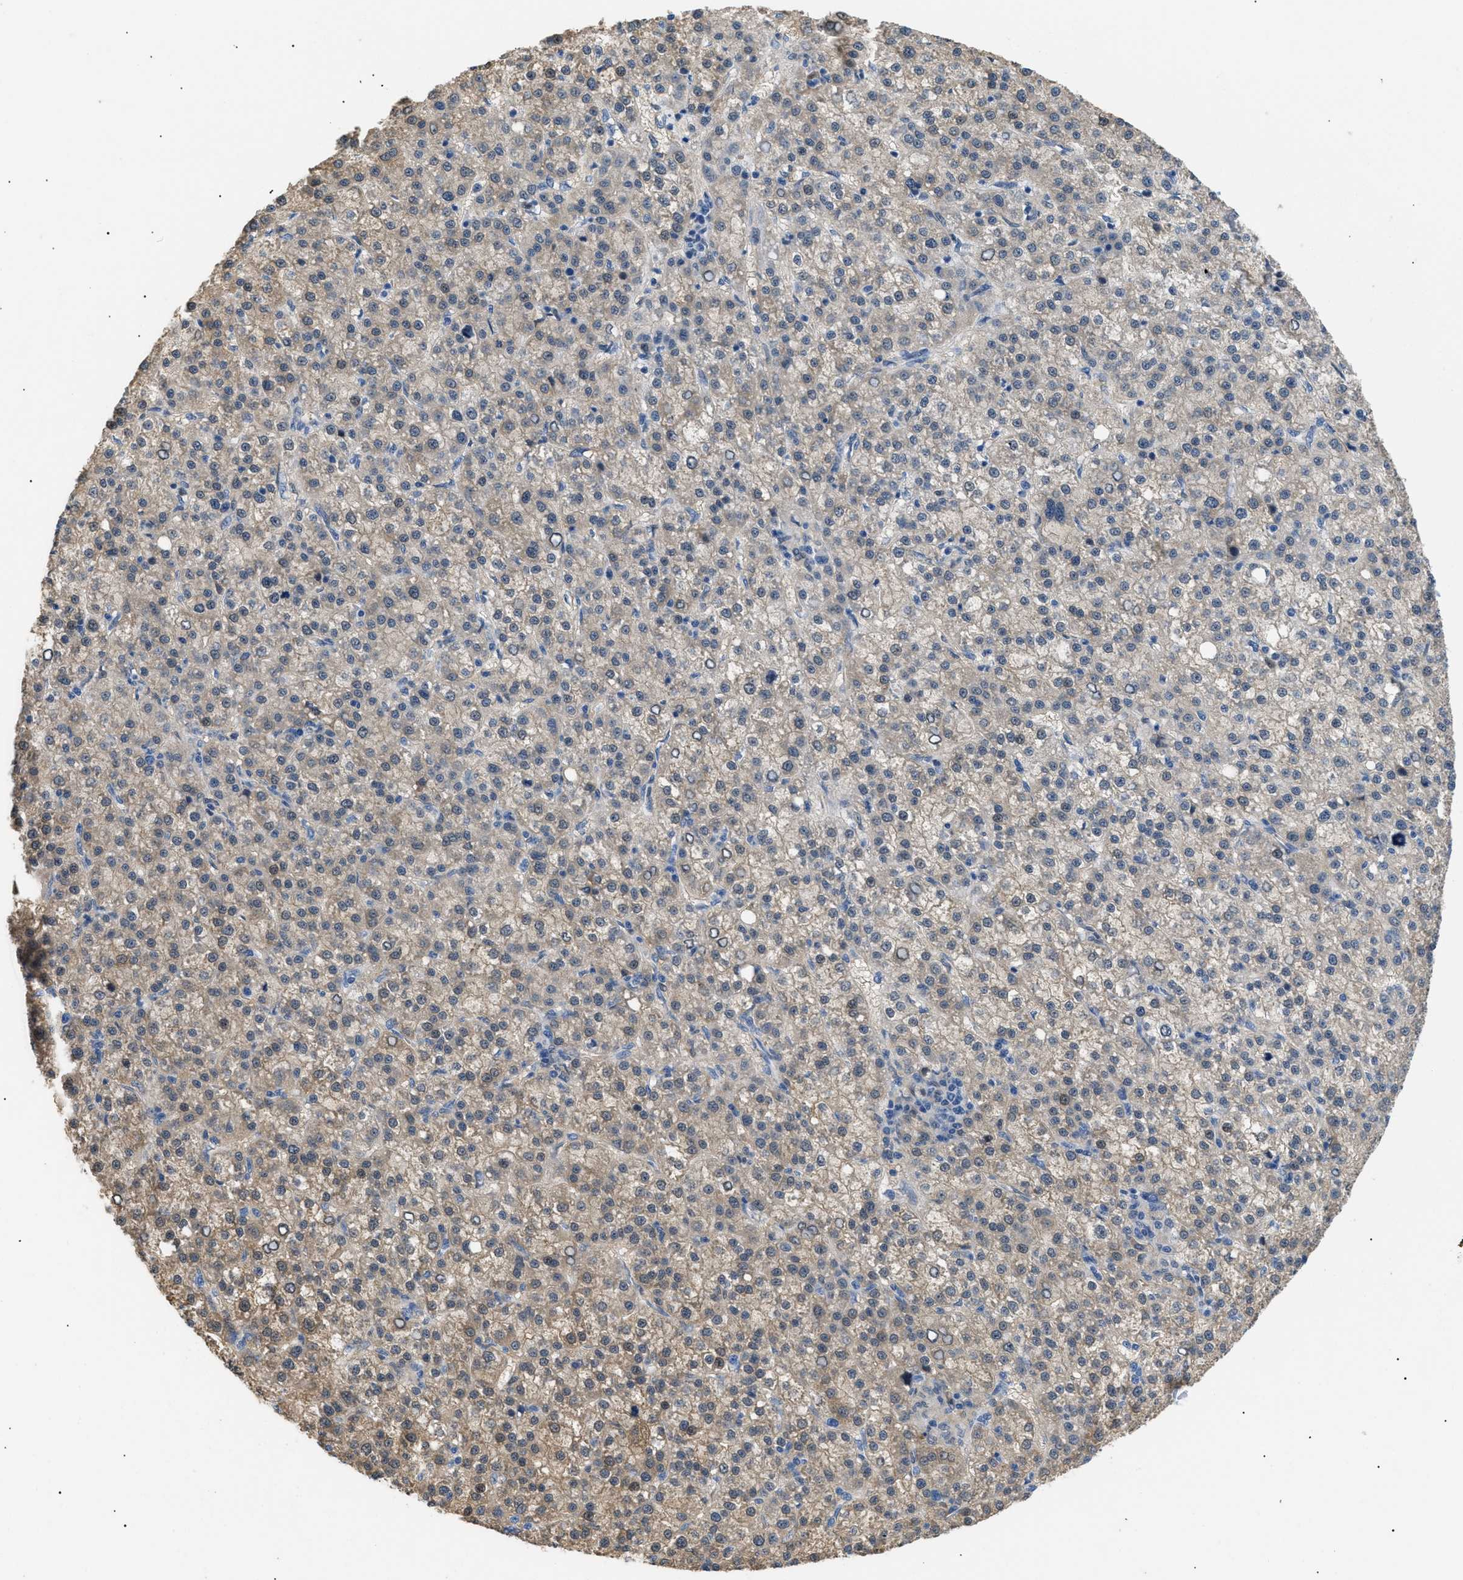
{"staining": {"intensity": "weak", "quantity": "25%-75%", "location": "cytoplasmic/membranous"}, "tissue": "liver cancer", "cell_type": "Tumor cells", "image_type": "cancer", "snomed": [{"axis": "morphology", "description": "Carcinoma, Hepatocellular, NOS"}, {"axis": "topography", "description": "Liver"}], "caption": "DAB immunohistochemical staining of liver hepatocellular carcinoma shows weak cytoplasmic/membranous protein positivity in about 25%-75% of tumor cells. (brown staining indicates protein expression, while blue staining denotes nuclei).", "gene": "AKR1A1", "patient": {"sex": "female", "age": 58}}